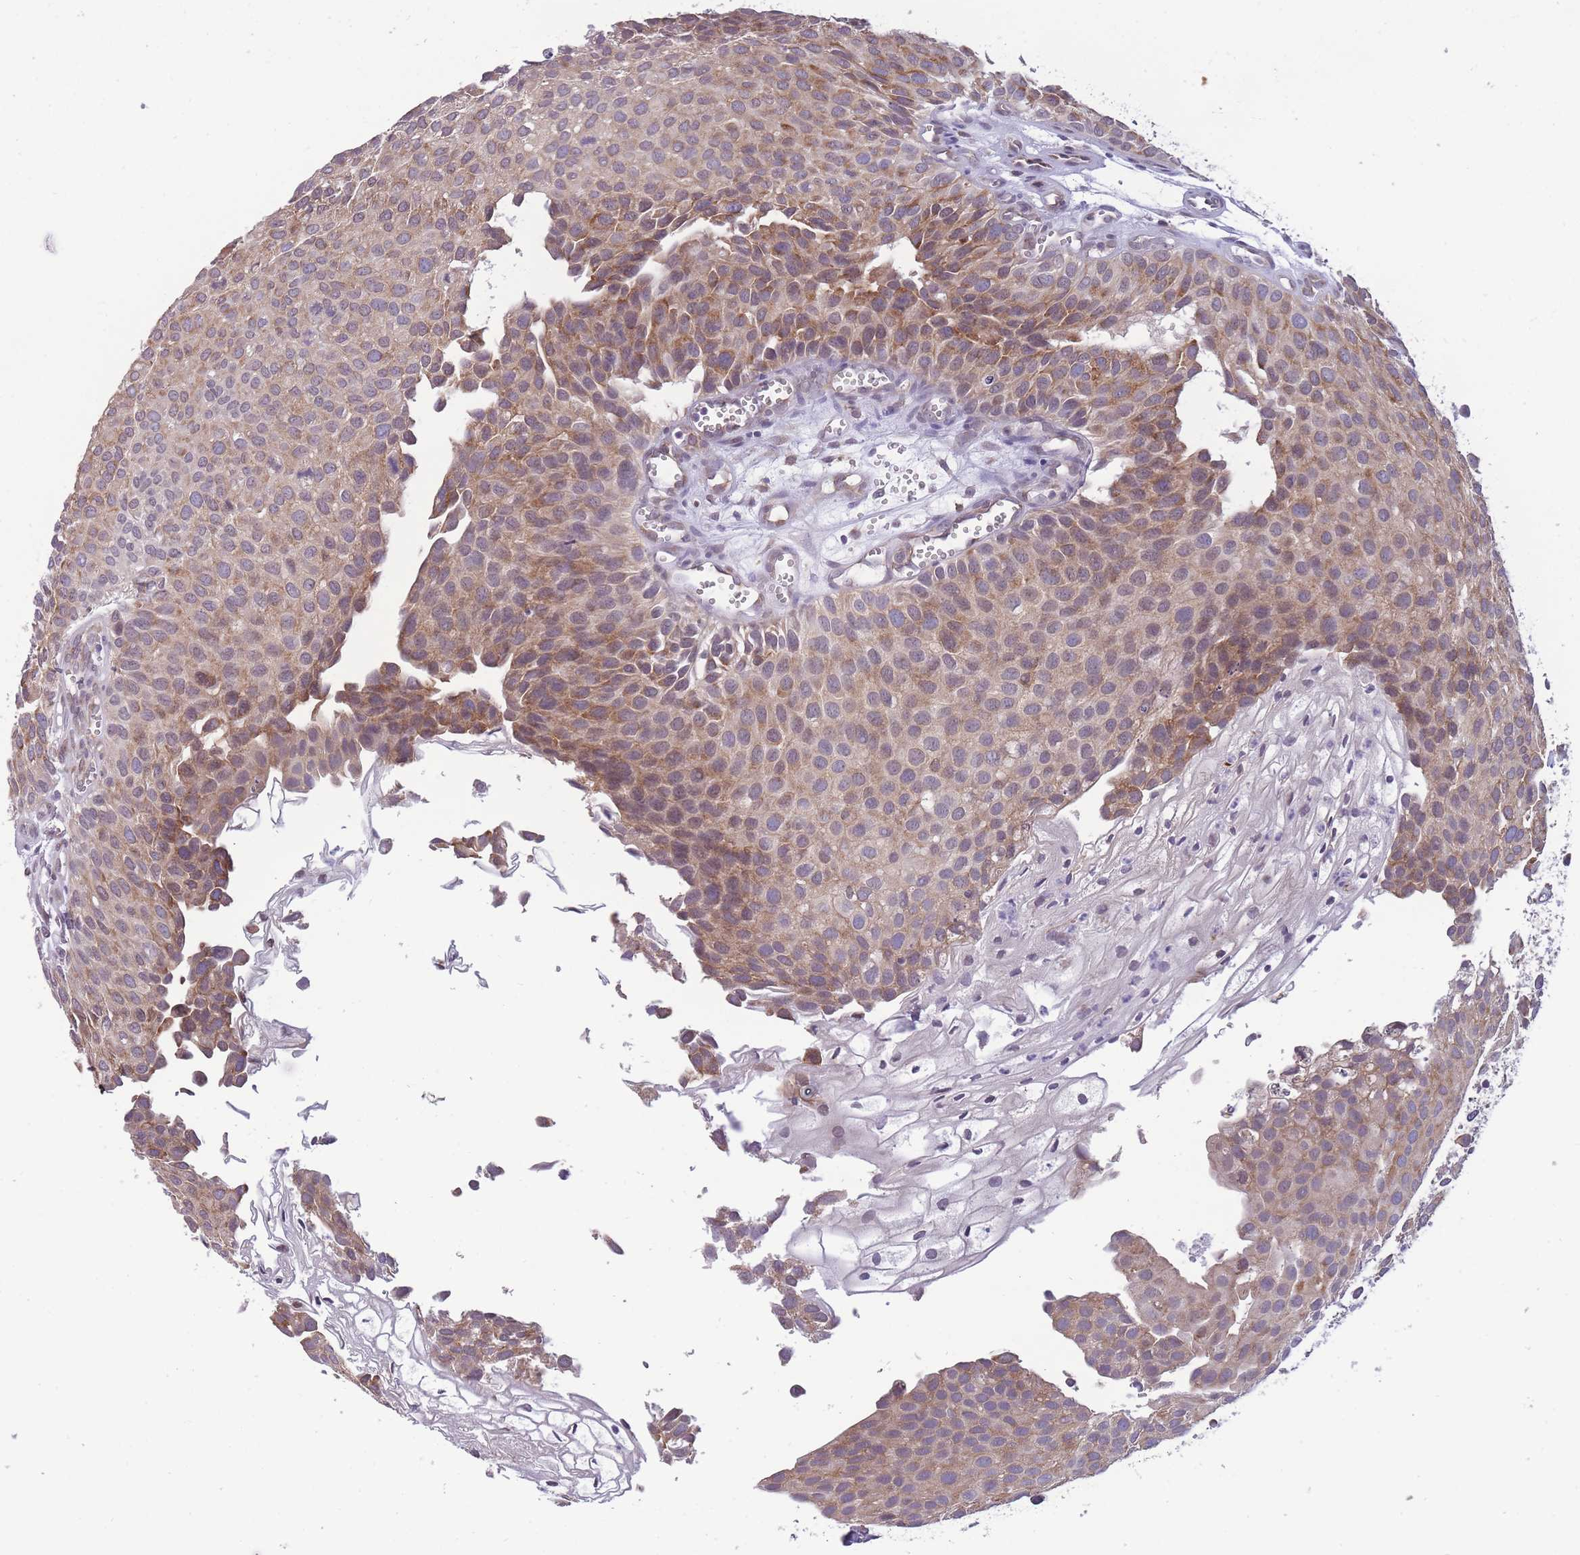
{"staining": {"intensity": "moderate", "quantity": ">75%", "location": "cytoplasmic/membranous"}, "tissue": "urothelial cancer", "cell_type": "Tumor cells", "image_type": "cancer", "snomed": [{"axis": "morphology", "description": "Urothelial carcinoma, Low grade"}, {"axis": "topography", "description": "Urinary bladder"}], "caption": "Urothelial cancer was stained to show a protein in brown. There is medium levels of moderate cytoplasmic/membranous staining in about >75% of tumor cells.", "gene": "TMEM121", "patient": {"sex": "male", "age": 88}}